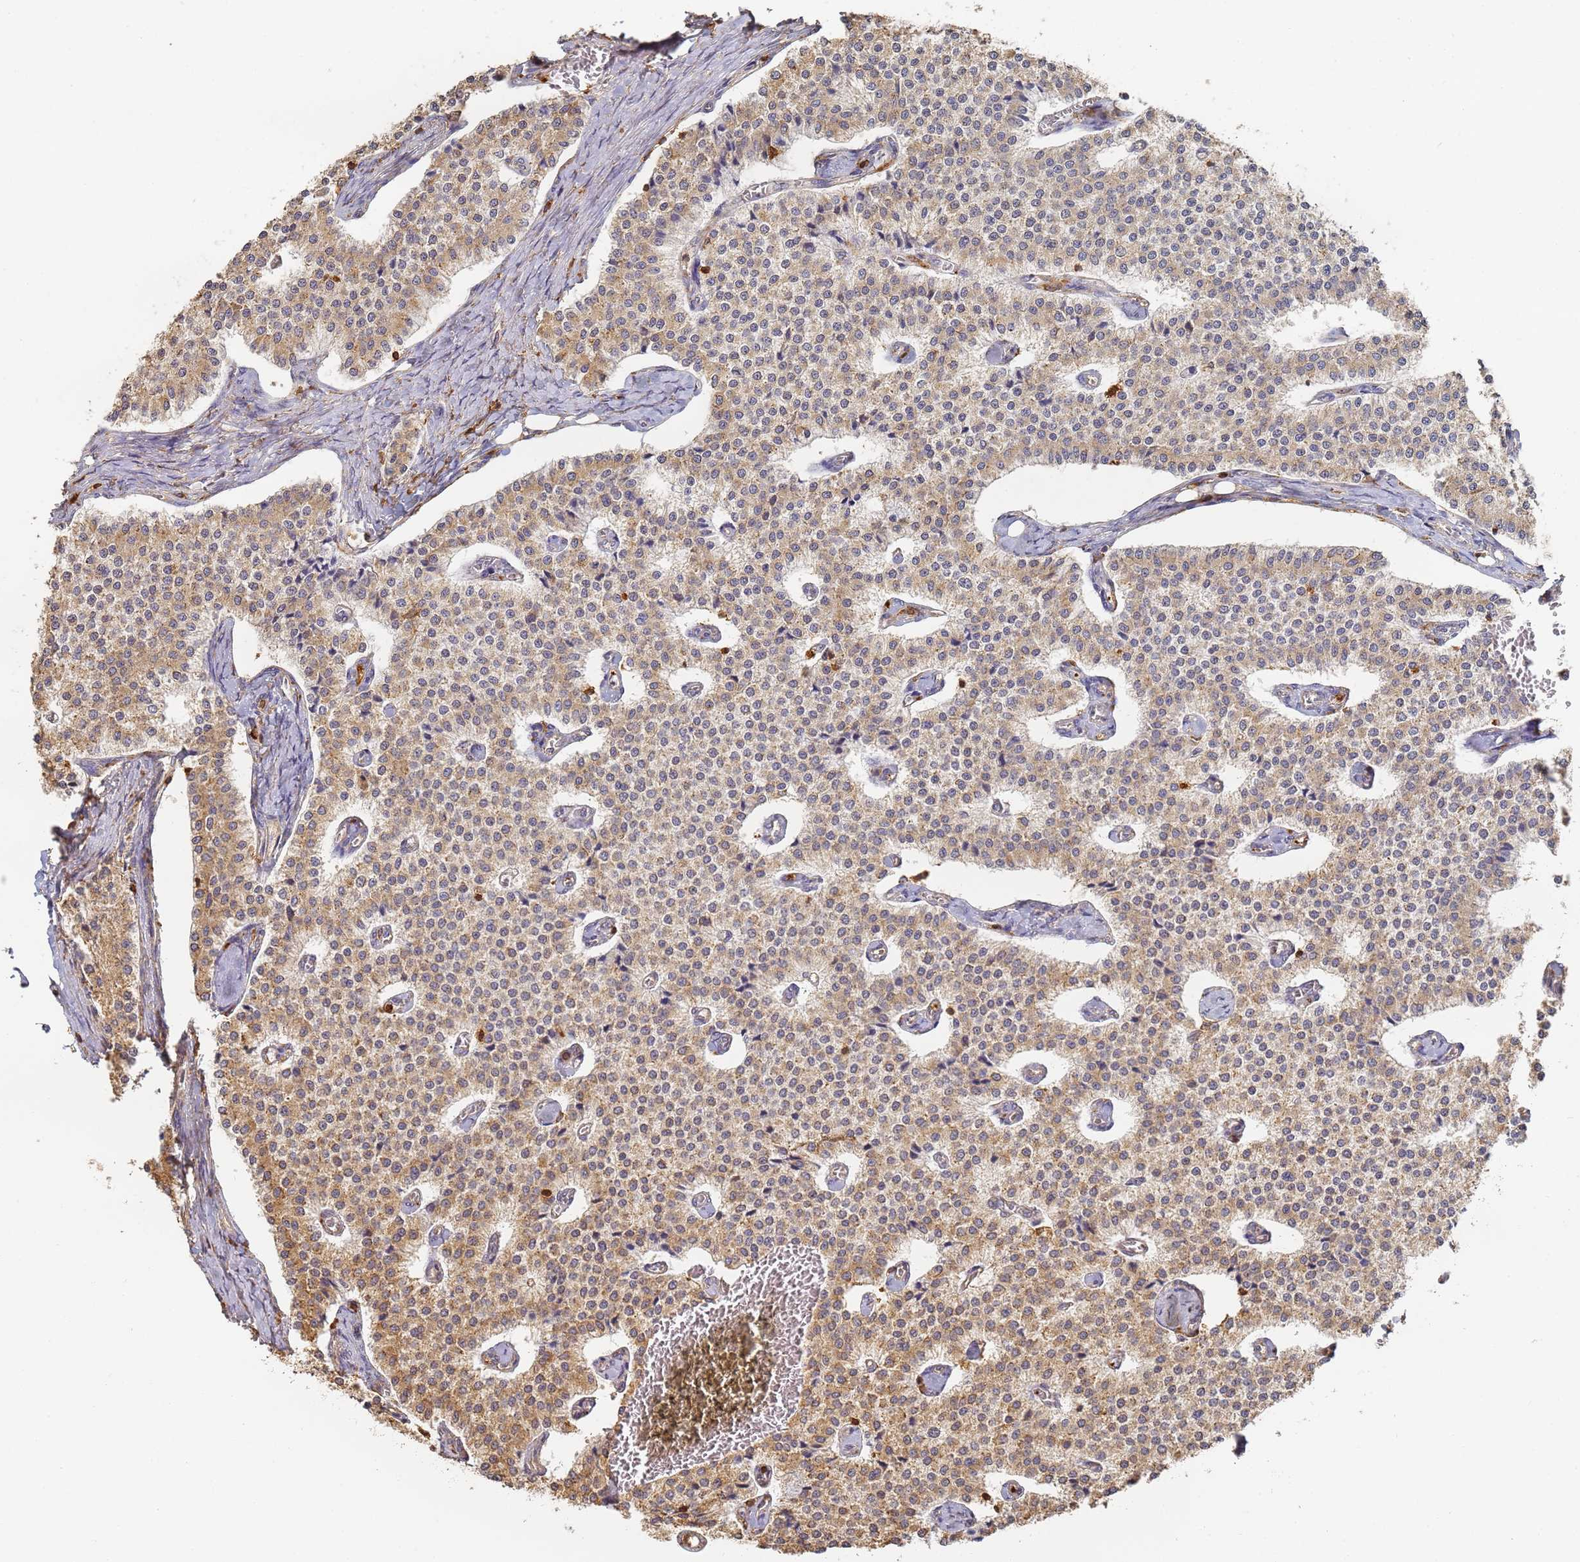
{"staining": {"intensity": "moderate", "quantity": ">75%", "location": "cytoplasmic/membranous"}, "tissue": "carcinoid", "cell_type": "Tumor cells", "image_type": "cancer", "snomed": [{"axis": "morphology", "description": "Carcinoid, malignant, NOS"}, {"axis": "topography", "description": "Colon"}], "caption": "Tumor cells exhibit moderate cytoplasmic/membranous staining in about >75% of cells in malignant carcinoid. (IHC, brightfield microscopy, high magnification).", "gene": "BIN2", "patient": {"sex": "female", "age": 52}}